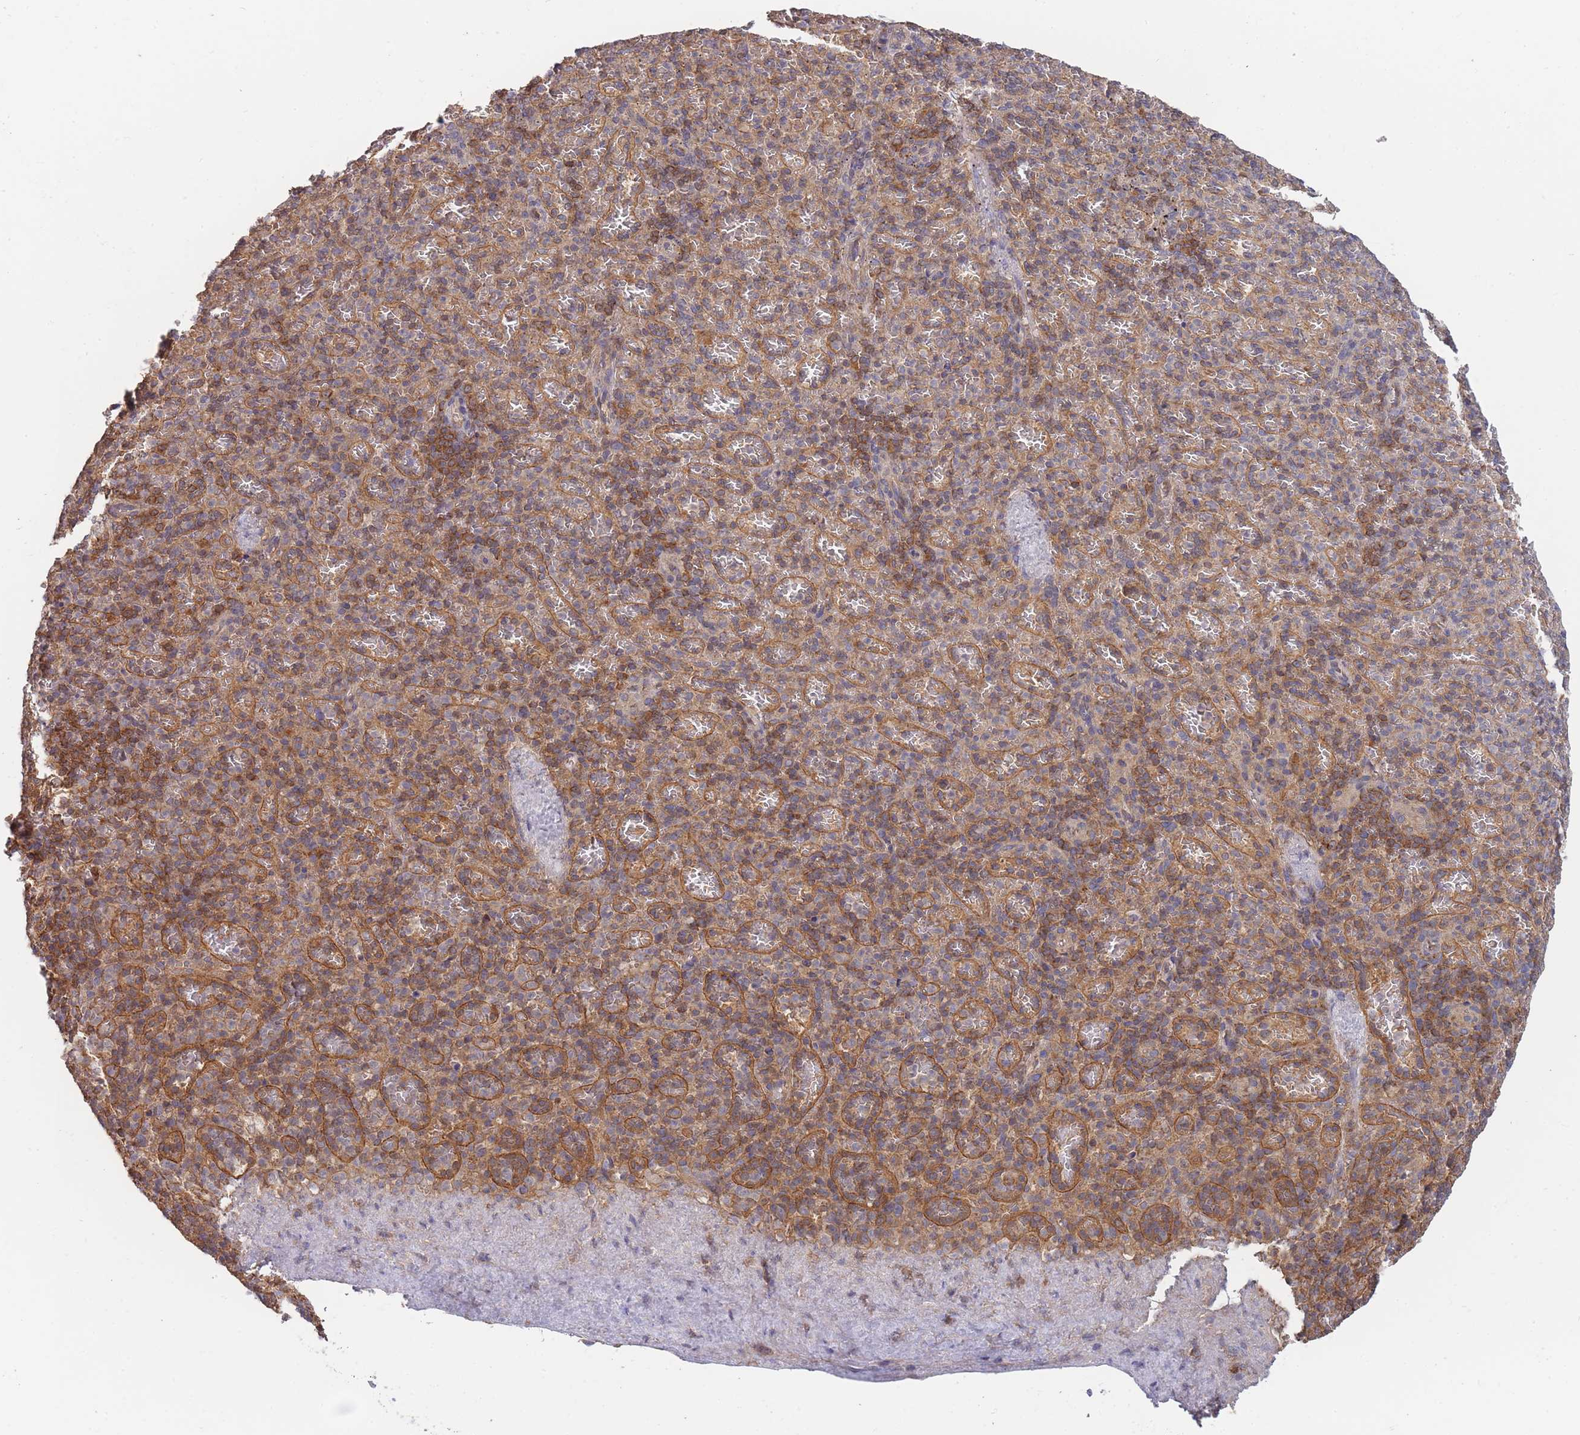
{"staining": {"intensity": "moderate", "quantity": ">75%", "location": "cytoplasmic/membranous"}, "tissue": "spleen", "cell_type": "Cells in red pulp", "image_type": "normal", "snomed": [{"axis": "morphology", "description": "Normal tissue, NOS"}, {"axis": "topography", "description": "Spleen"}], "caption": "Immunohistochemical staining of unremarkable human spleen reveals >75% levels of moderate cytoplasmic/membranous protein expression in about >75% of cells in red pulp.", "gene": "MRPS18B", "patient": {"sex": "female", "age": 74}}